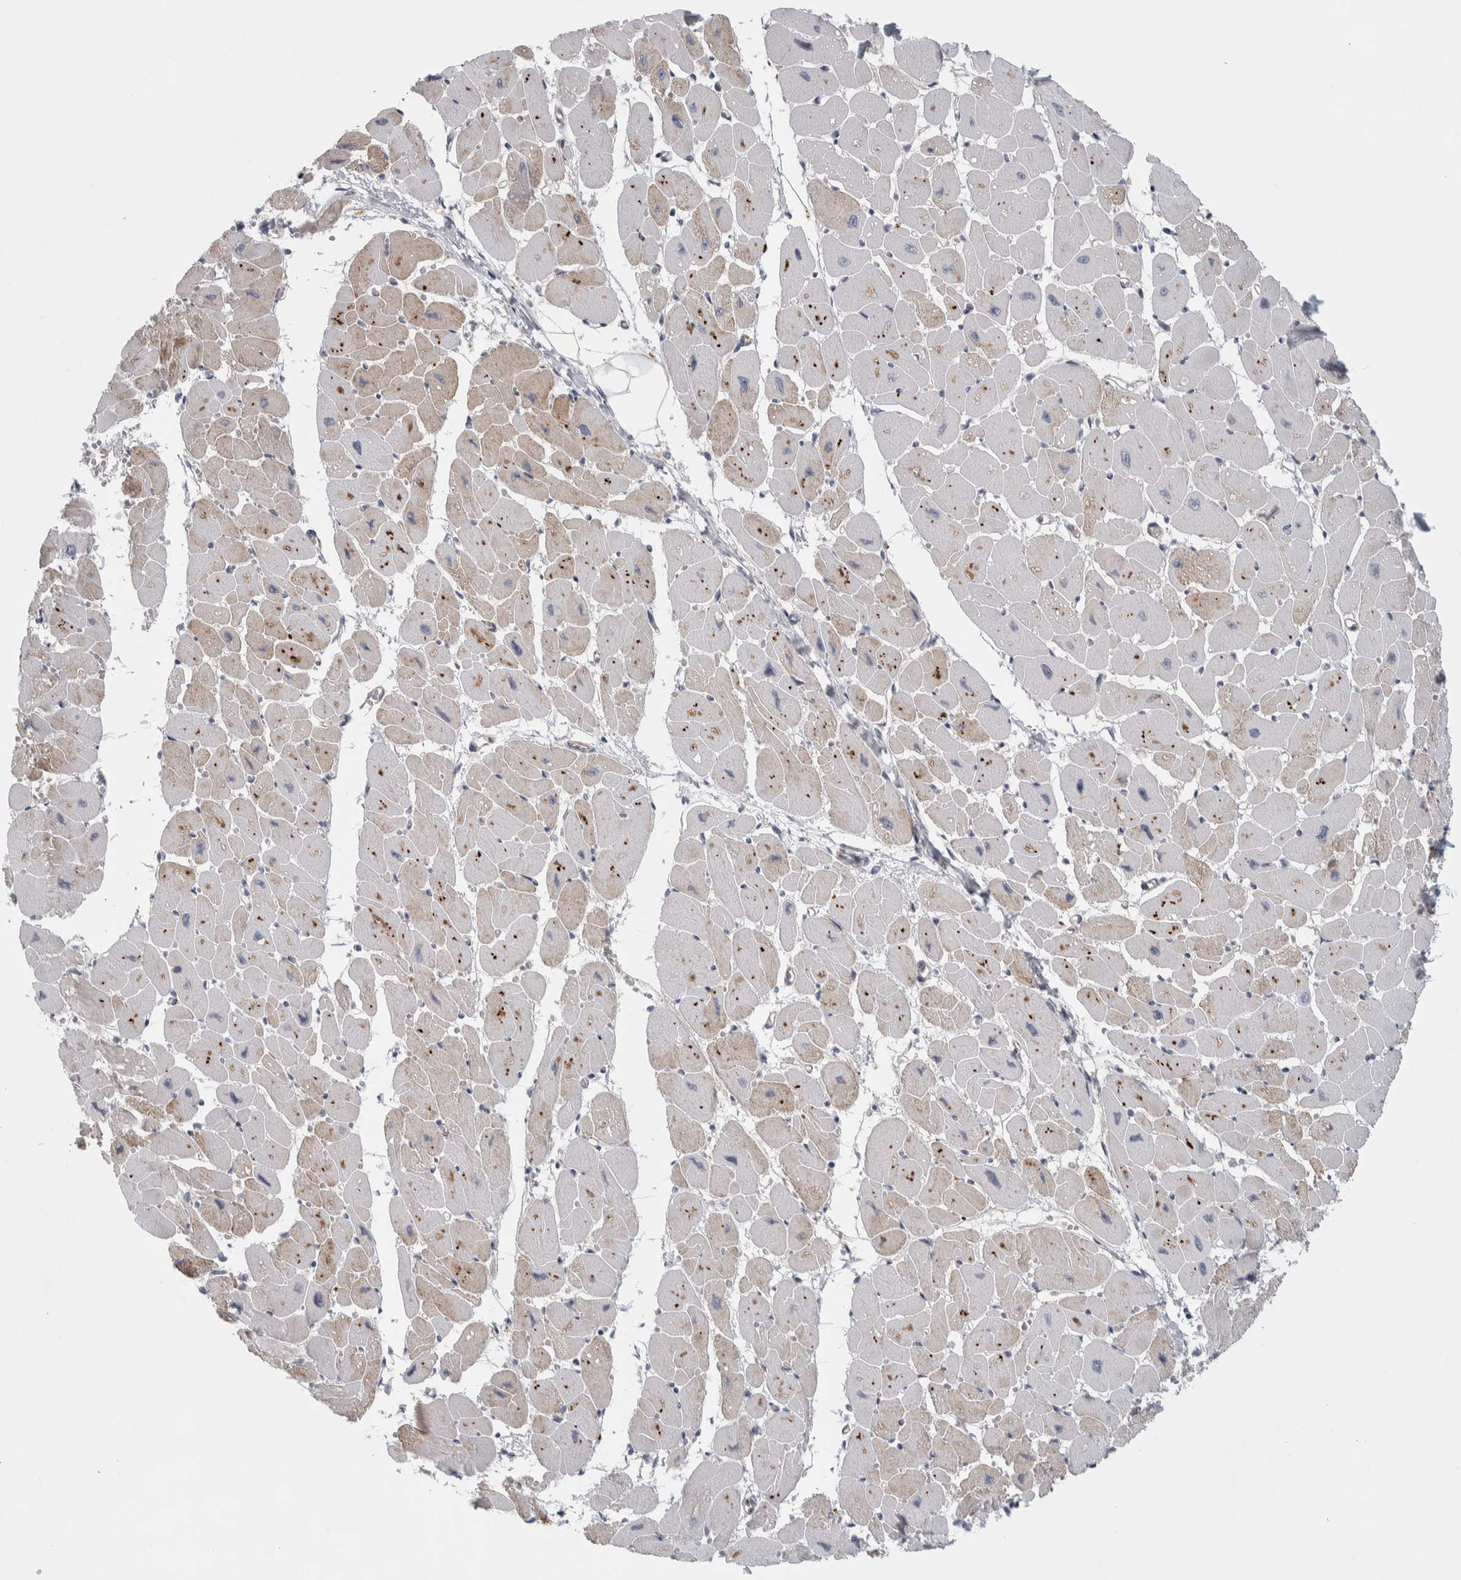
{"staining": {"intensity": "moderate", "quantity": "25%-75%", "location": "cytoplasmic/membranous"}, "tissue": "heart muscle", "cell_type": "Cardiomyocytes", "image_type": "normal", "snomed": [{"axis": "morphology", "description": "Normal tissue, NOS"}, {"axis": "topography", "description": "Heart"}], "caption": "Heart muscle stained with DAB (3,3'-diaminobenzidine) immunohistochemistry (IHC) exhibits medium levels of moderate cytoplasmic/membranous expression in about 25%-75% of cardiomyocytes. The staining was performed using DAB (3,3'-diaminobenzidine) to visualize the protein expression in brown, while the nuclei were stained in blue with hematoxylin (Magnification: 20x).", "gene": "ZNF862", "patient": {"sex": "female", "age": 54}}